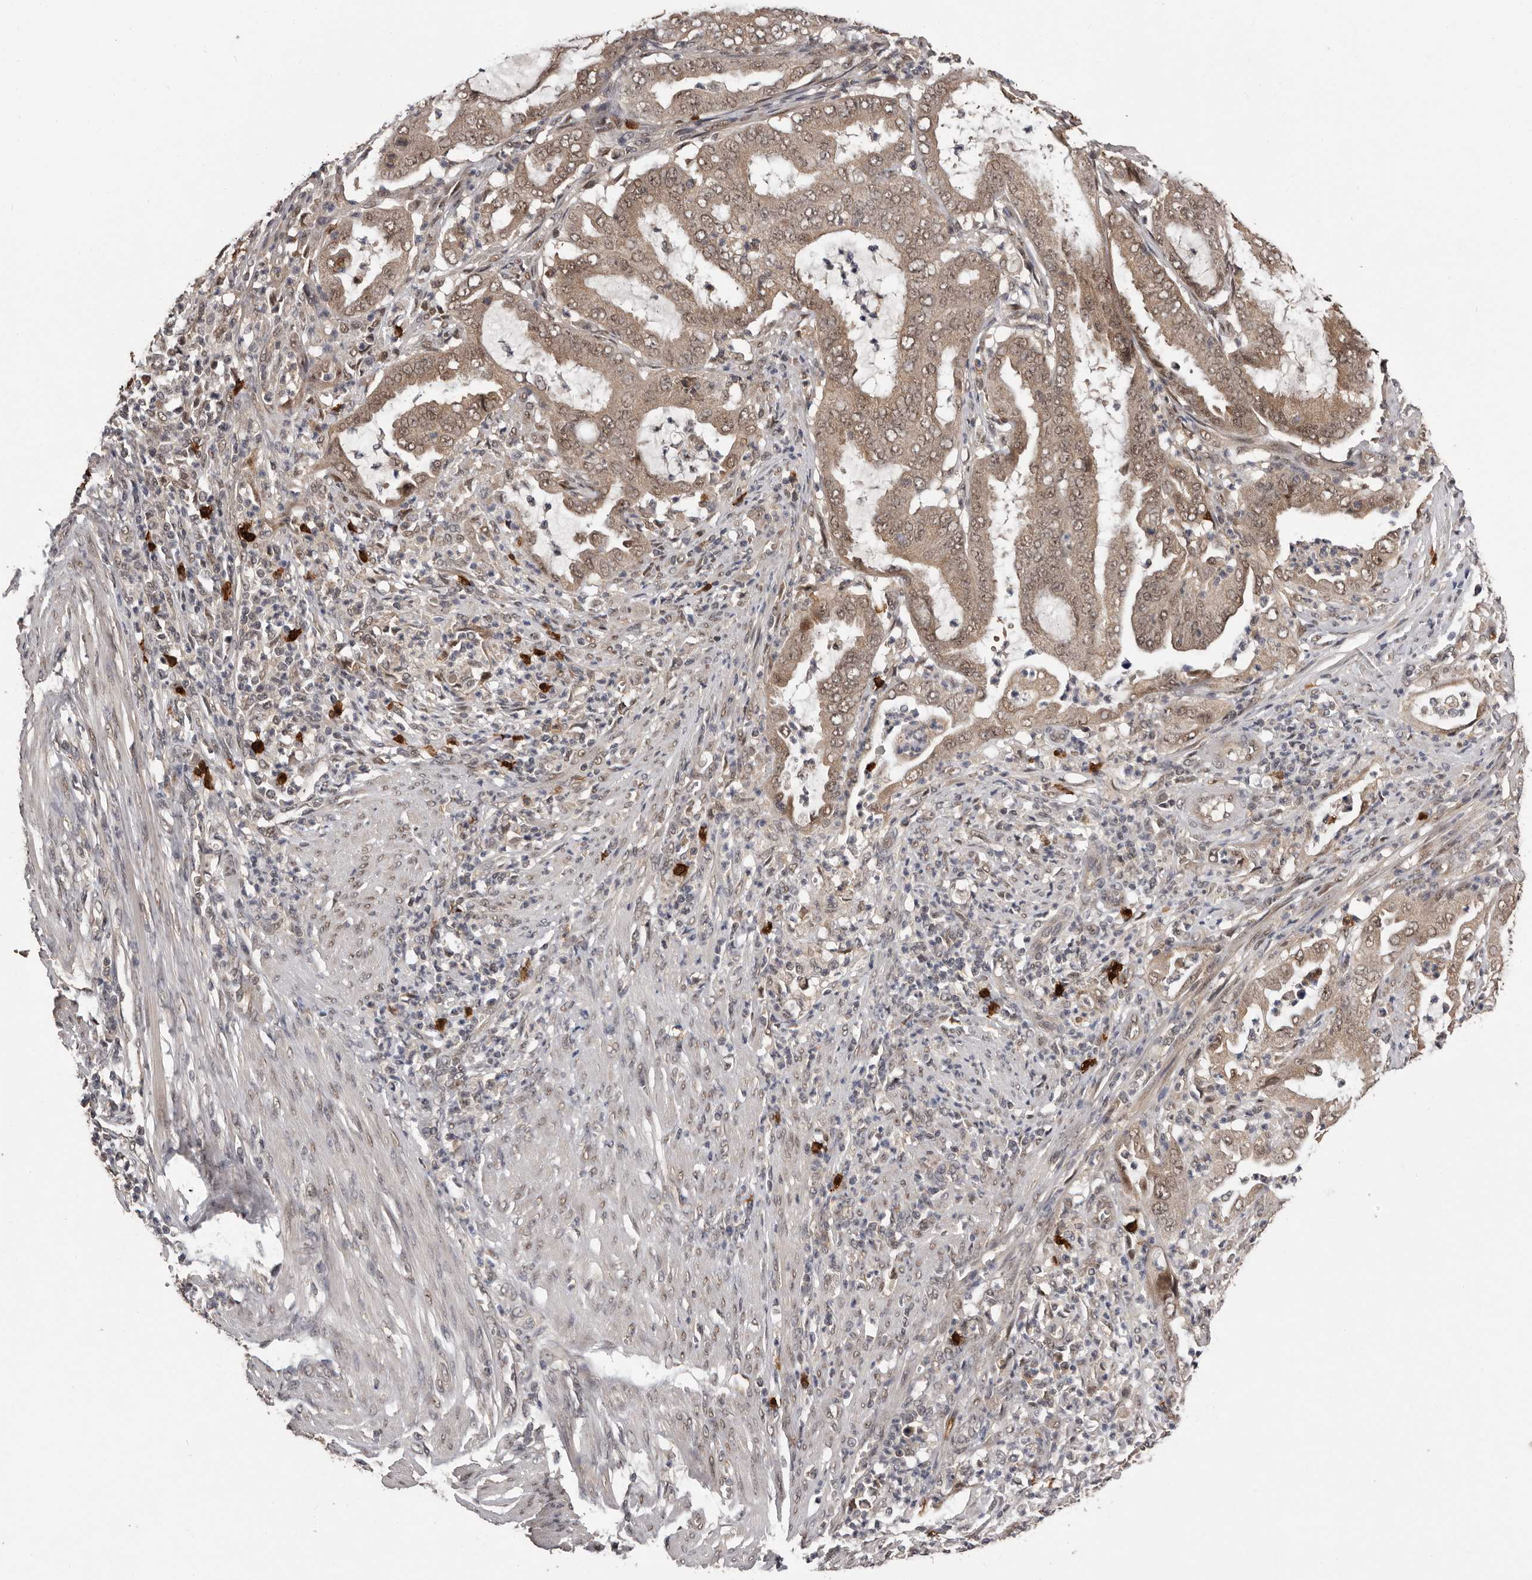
{"staining": {"intensity": "weak", "quantity": ">75%", "location": "cytoplasmic/membranous,nuclear"}, "tissue": "endometrial cancer", "cell_type": "Tumor cells", "image_type": "cancer", "snomed": [{"axis": "morphology", "description": "Adenocarcinoma, NOS"}, {"axis": "topography", "description": "Endometrium"}], "caption": "The histopathology image exhibits staining of endometrial cancer, revealing weak cytoplasmic/membranous and nuclear protein staining (brown color) within tumor cells.", "gene": "VPS37A", "patient": {"sex": "female", "age": 51}}